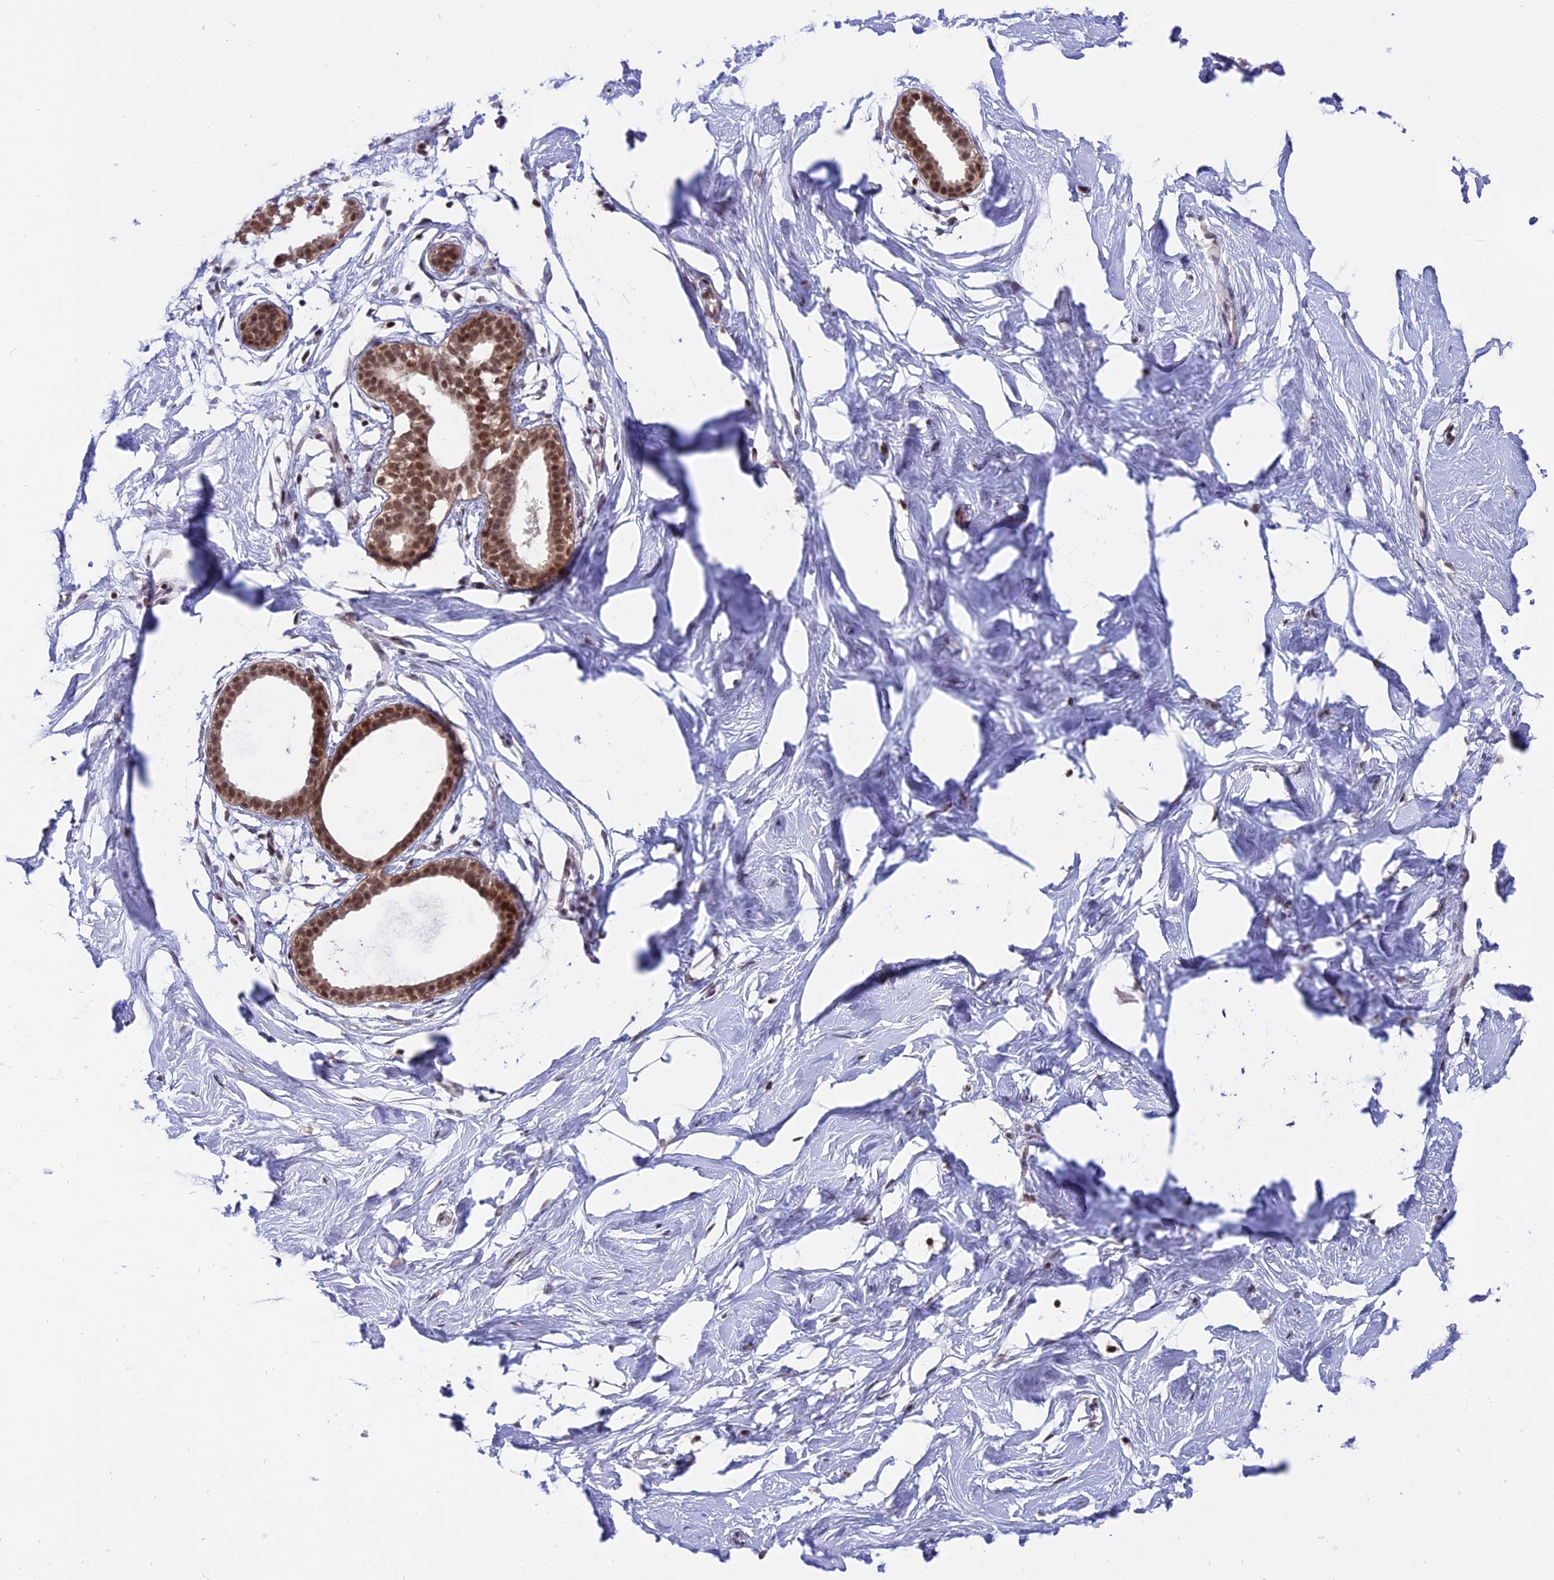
{"staining": {"intensity": "moderate", "quantity": ">75%", "location": "nuclear"}, "tissue": "breast", "cell_type": "Adipocytes", "image_type": "normal", "snomed": [{"axis": "morphology", "description": "Normal tissue, NOS"}, {"axis": "morphology", "description": "Adenoma, NOS"}, {"axis": "topography", "description": "Breast"}], "caption": "The image exhibits immunohistochemical staining of unremarkable breast. There is moderate nuclear staining is identified in about >75% of adipocytes. The staining was performed using DAB (3,3'-diaminobenzidine), with brown indicating positive protein expression. Nuclei are stained blue with hematoxylin.", "gene": "TADA3", "patient": {"sex": "female", "age": 23}}